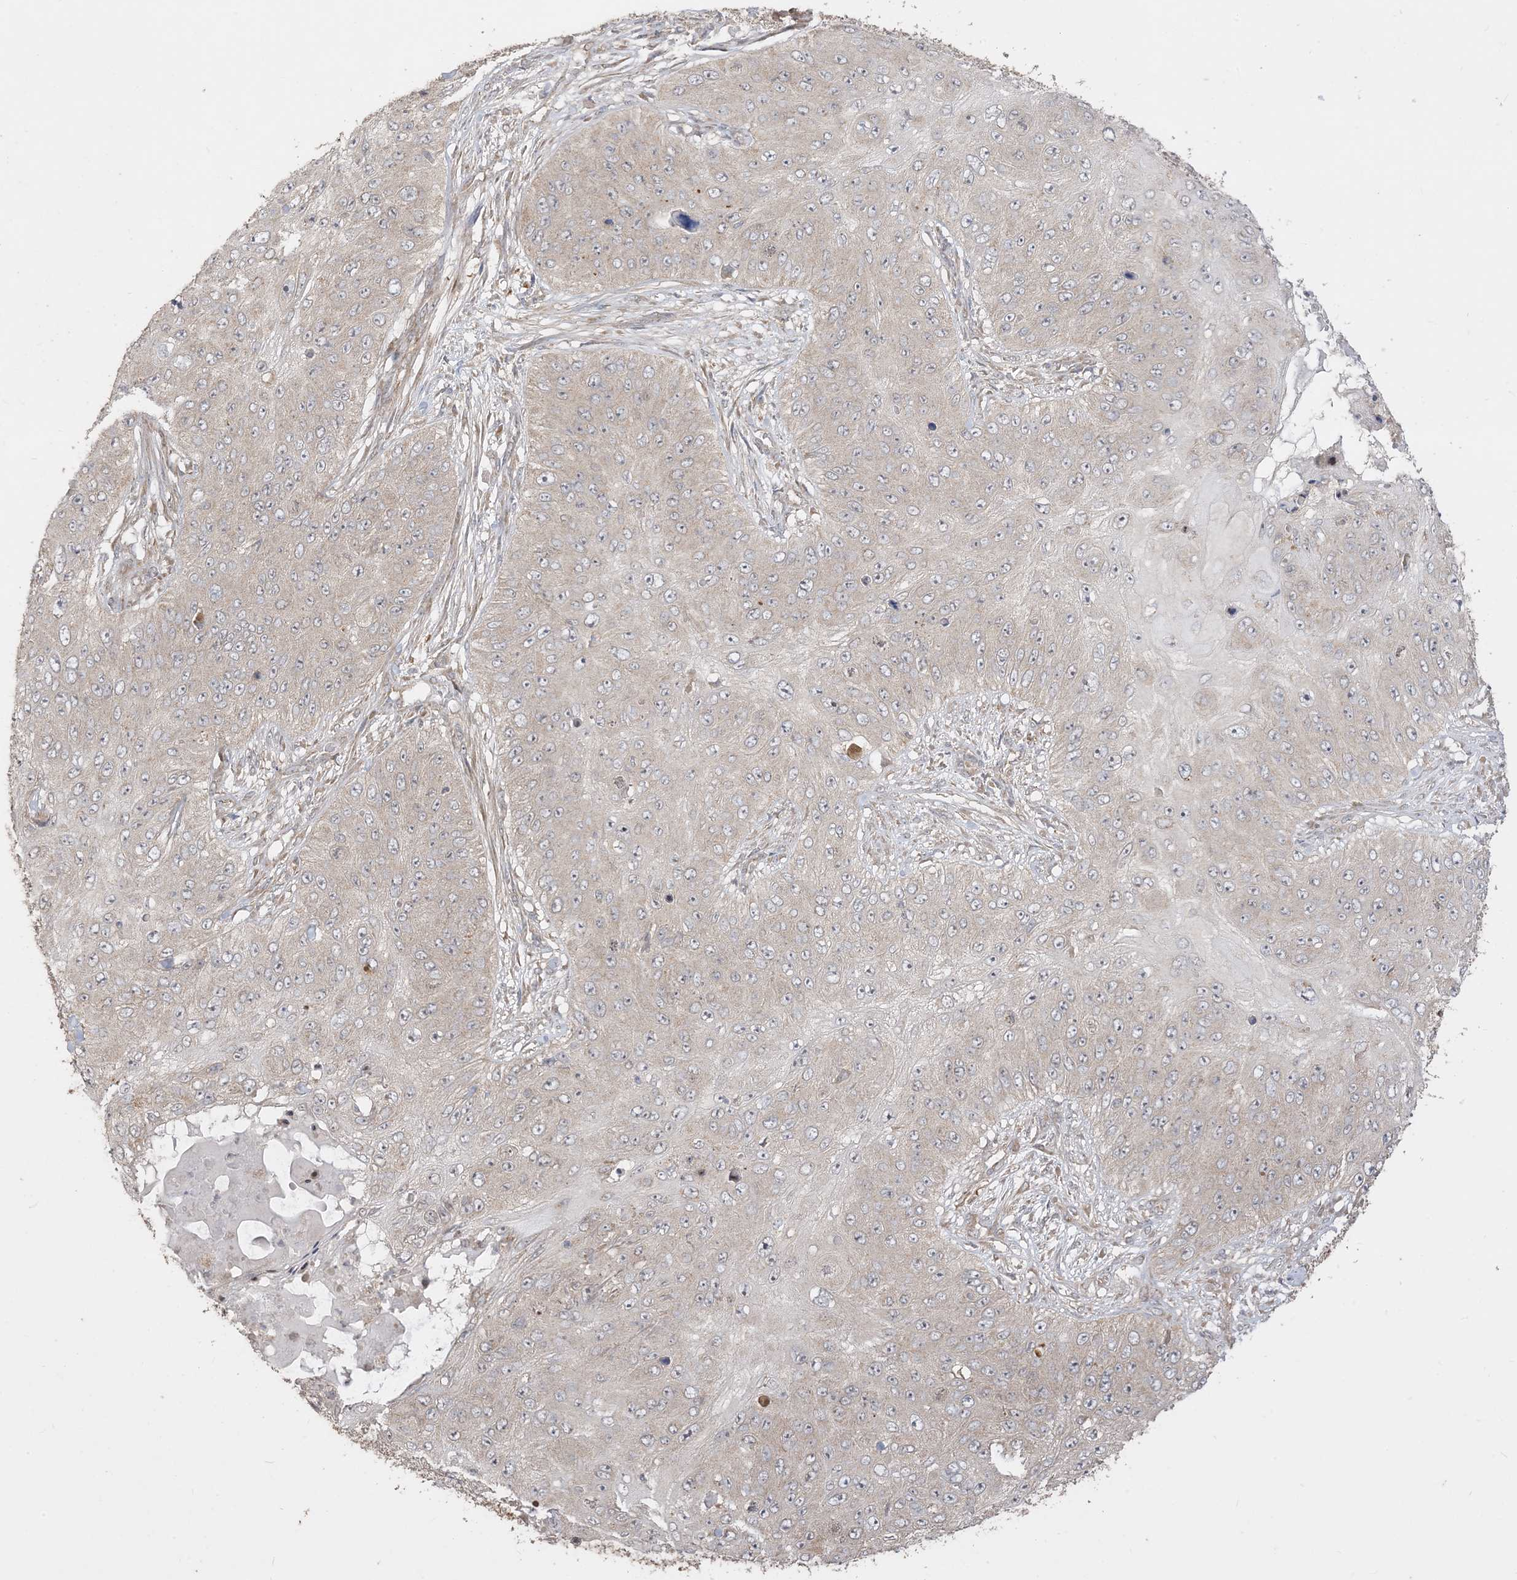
{"staining": {"intensity": "weak", "quantity": ">75%", "location": "cytoplasmic/membranous"}, "tissue": "skin cancer", "cell_type": "Tumor cells", "image_type": "cancer", "snomed": [{"axis": "morphology", "description": "Squamous cell carcinoma, NOS"}, {"axis": "topography", "description": "Skin"}], "caption": "There is low levels of weak cytoplasmic/membranous expression in tumor cells of skin cancer, as demonstrated by immunohistochemical staining (brown color).", "gene": "SIRT3", "patient": {"sex": "female", "age": 80}}